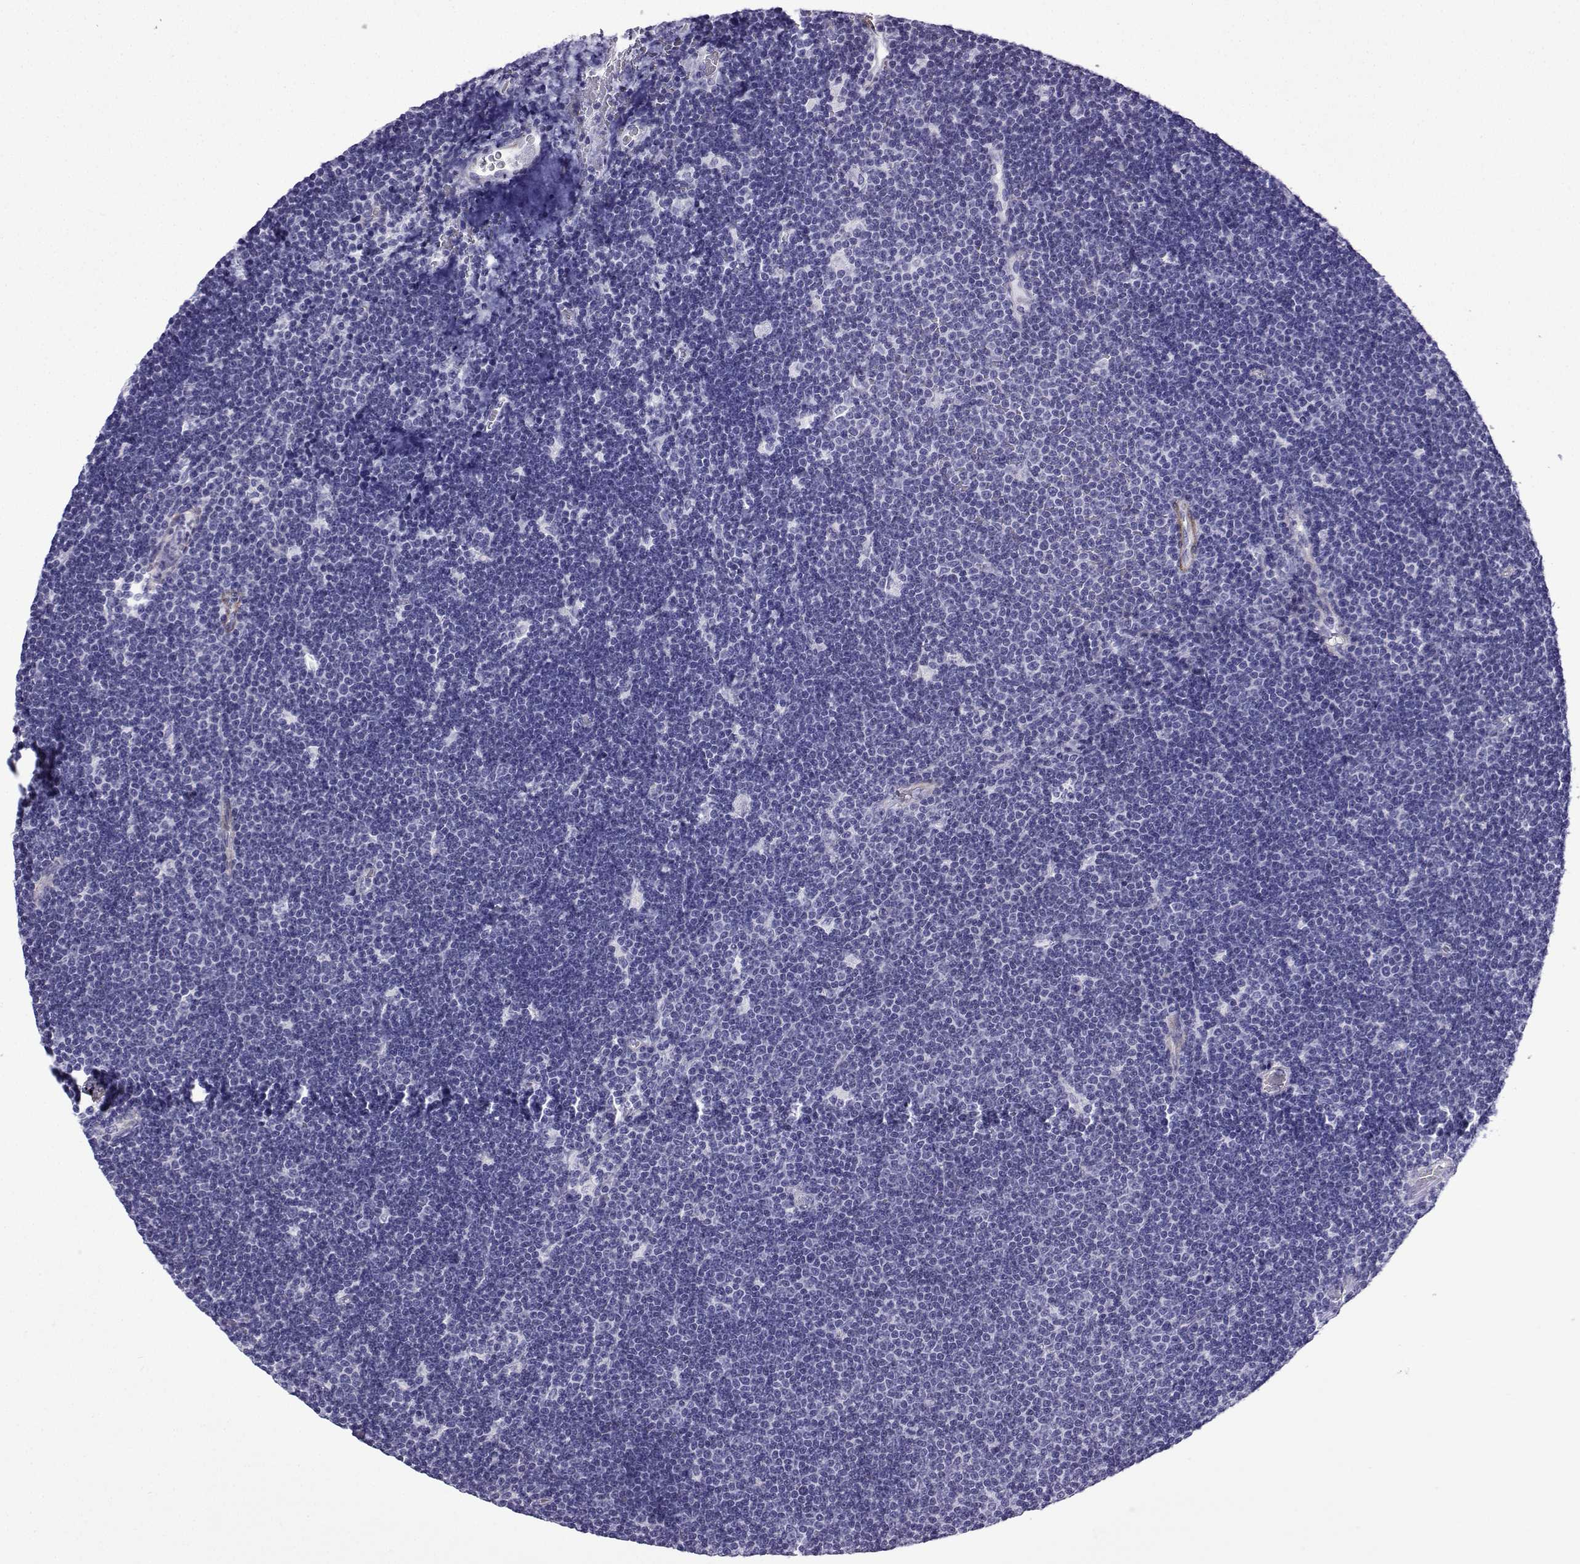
{"staining": {"intensity": "negative", "quantity": "none", "location": "none"}, "tissue": "lymphoma", "cell_type": "Tumor cells", "image_type": "cancer", "snomed": [{"axis": "morphology", "description": "Malignant lymphoma, non-Hodgkin's type, Low grade"}, {"axis": "topography", "description": "Brain"}], "caption": "Tumor cells are negative for protein expression in human lymphoma. Nuclei are stained in blue.", "gene": "KCNF1", "patient": {"sex": "female", "age": 66}}